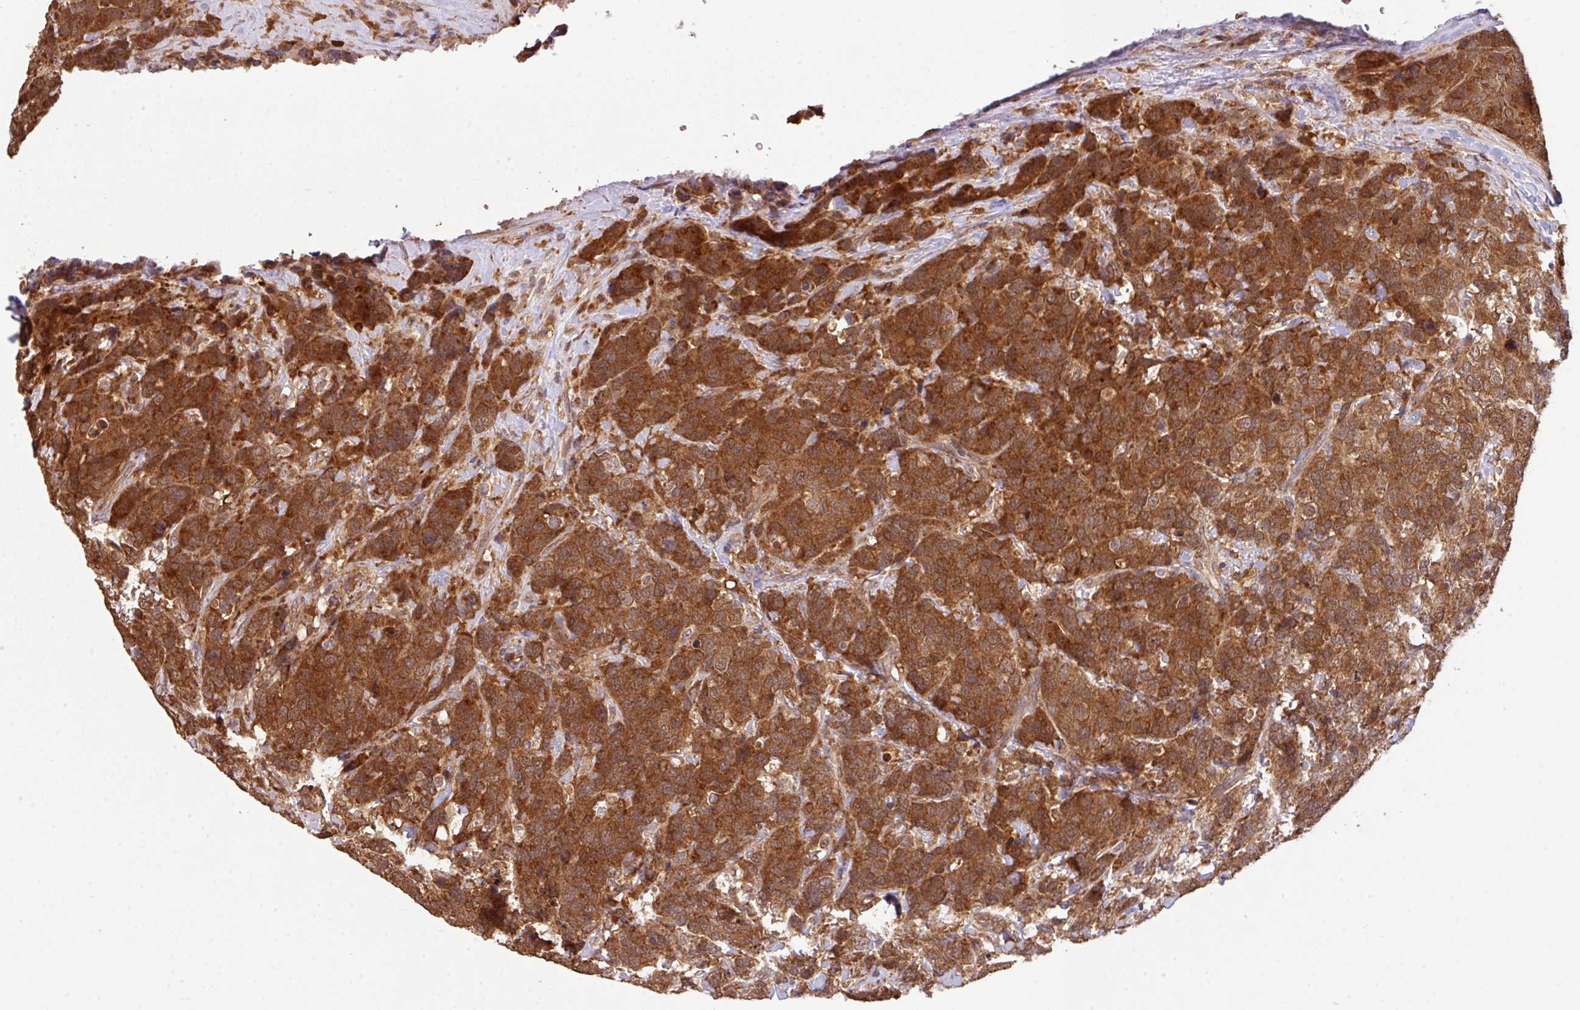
{"staining": {"intensity": "strong", "quantity": ">75%", "location": "cytoplasmic/membranous,nuclear"}, "tissue": "breast cancer", "cell_type": "Tumor cells", "image_type": "cancer", "snomed": [{"axis": "morphology", "description": "Lobular carcinoma"}, {"axis": "topography", "description": "Breast"}], "caption": "DAB (3,3'-diaminobenzidine) immunohistochemical staining of human breast cancer (lobular carcinoma) demonstrates strong cytoplasmic/membranous and nuclear protein staining in approximately >75% of tumor cells. Using DAB (brown) and hematoxylin (blue) stains, captured at high magnification using brightfield microscopy.", "gene": "ARPIN", "patient": {"sex": "female", "age": 59}}